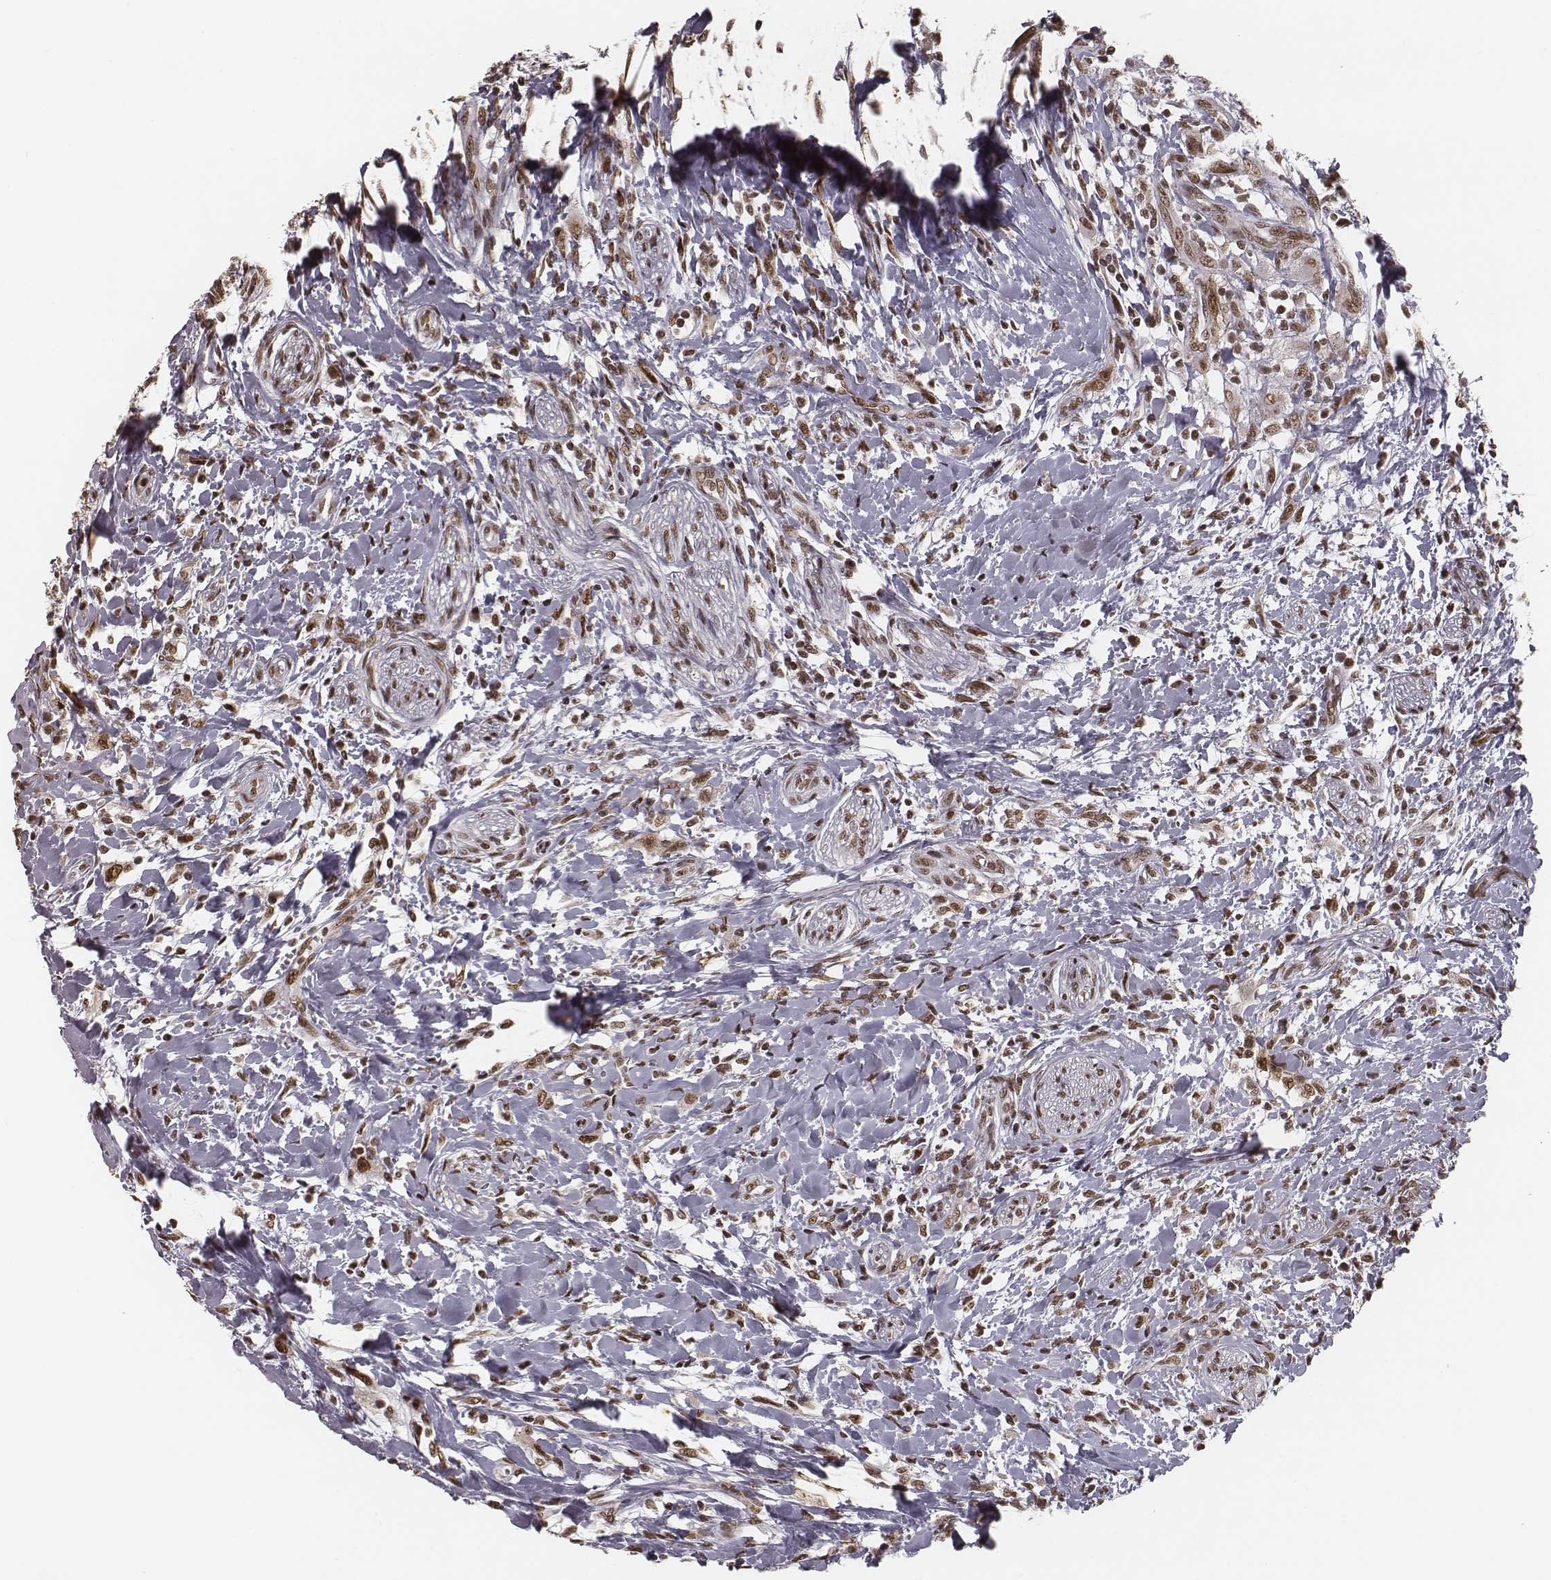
{"staining": {"intensity": "moderate", "quantity": ">75%", "location": "nuclear"}, "tissue": "head and neck cancer", "cell_type": "Tumor cells", "image_type": "cancer", "snomed": [{"axis": "morphology", "description": "Squamous cell carcinoma, NOS"}, {"axis": "morphology", "description": "Squamous cell carcinoma, metastatic, NOS"}, {"axis": "topography", "description": "Oral tissue"}, {"axis": "topography", "description": "Head-Neck"}], "caption": "High-power microscopy captured an IHC photomicrograph of head and neck cancer, revealing moderate nuclear expression in about >75% of tumor cells.", "gene": "HMGA2", "patient": {"sex": "female", "age": 85}}